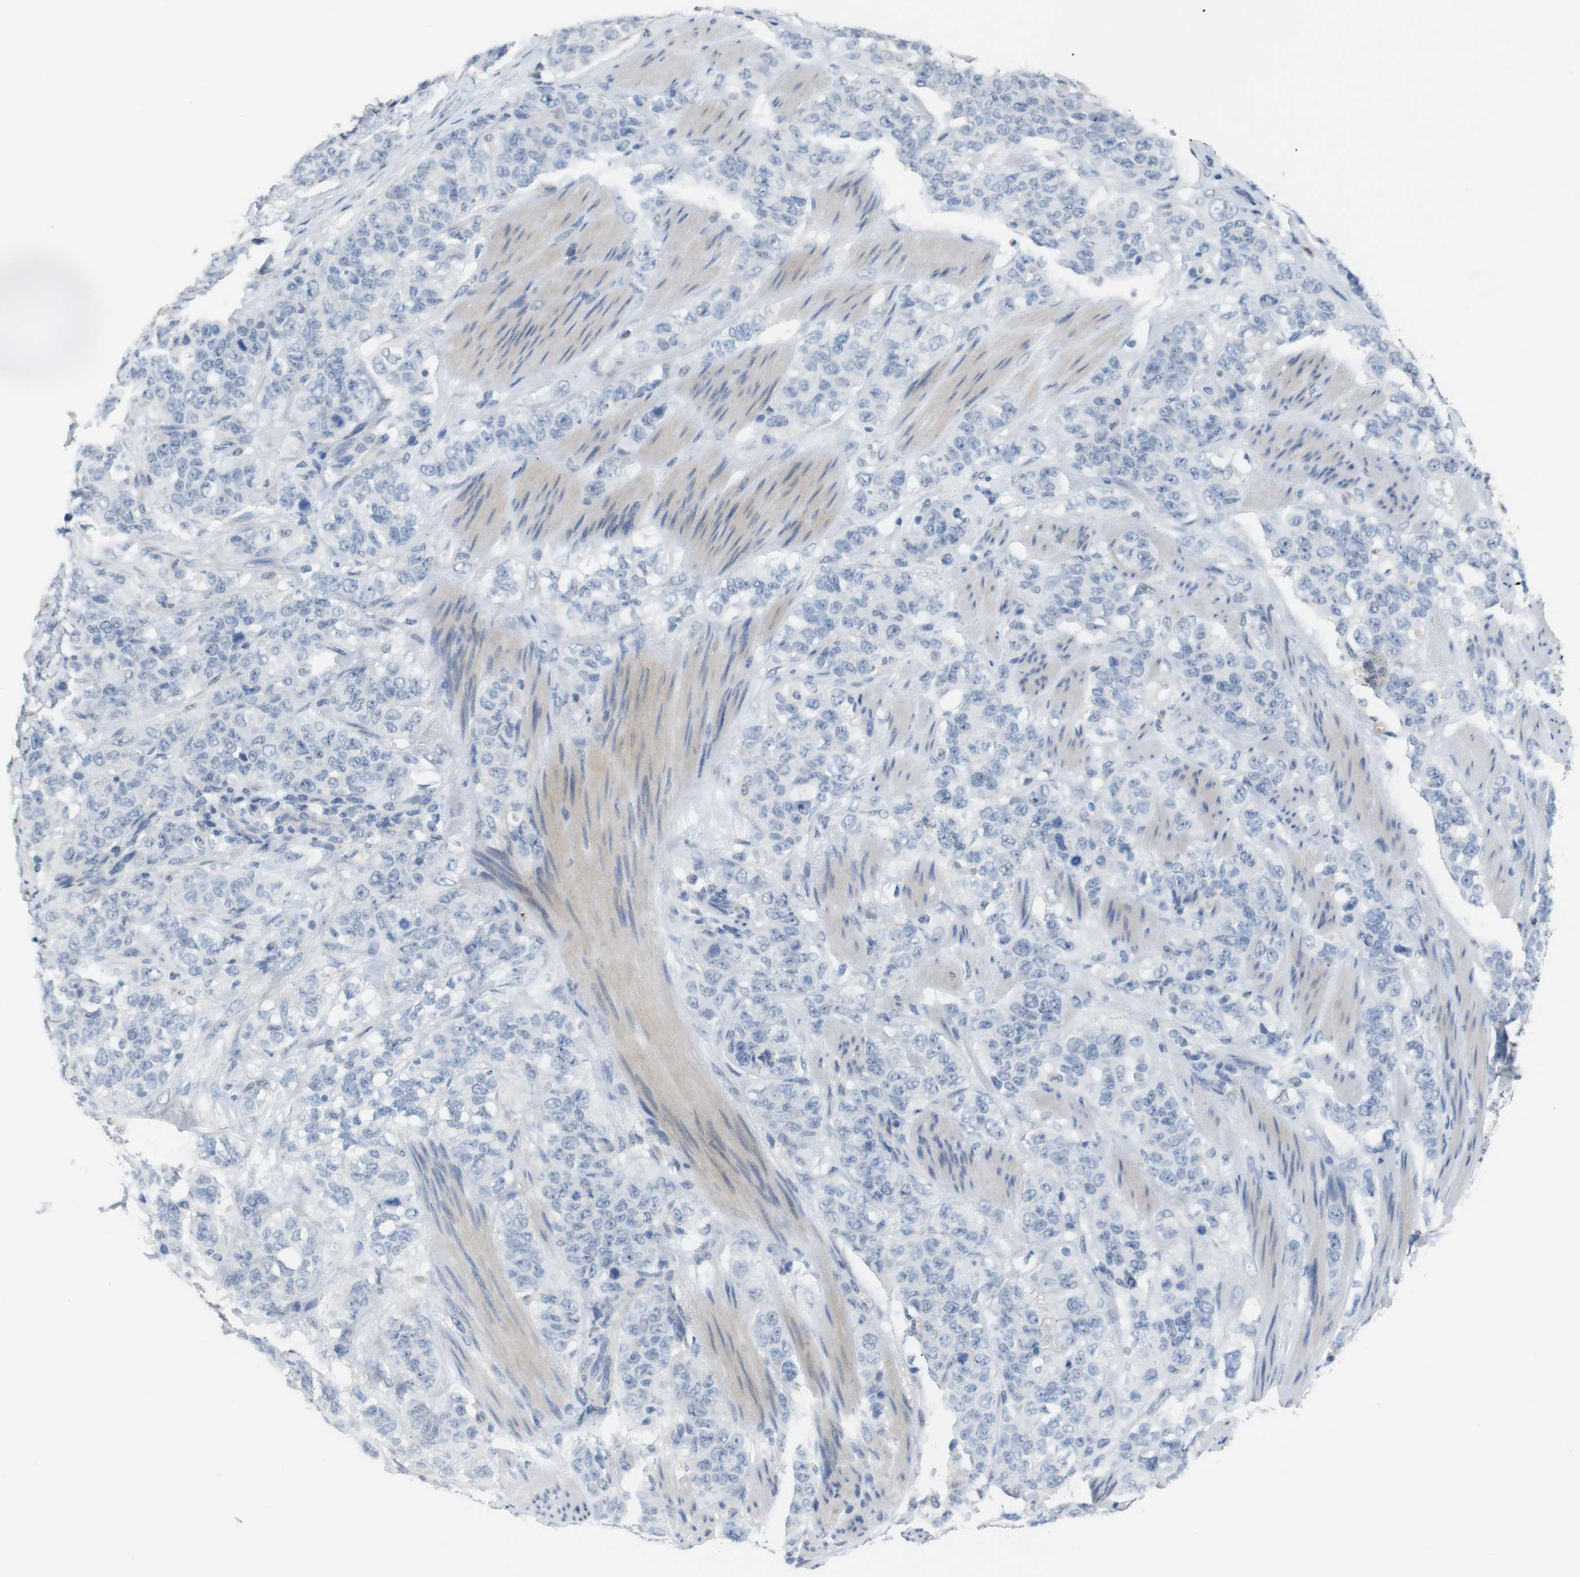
{"staining": {"intensity": "negative", "quantity": "none", "location": "none"}, "tissue": "stomach cancer", "cell_type": "Tumor cells", "image_type": "cancer", "snomed": [{"axis": "morphology", "description": "Adenocarcinoma, NOS"}, {"axis": "topography", "description": "Stomach"}], "caption": "There is no significant expression in tumor cells of stomach cancer.", "gene": "CHRM5", "patient": {"sex": "male", "age": 48}}